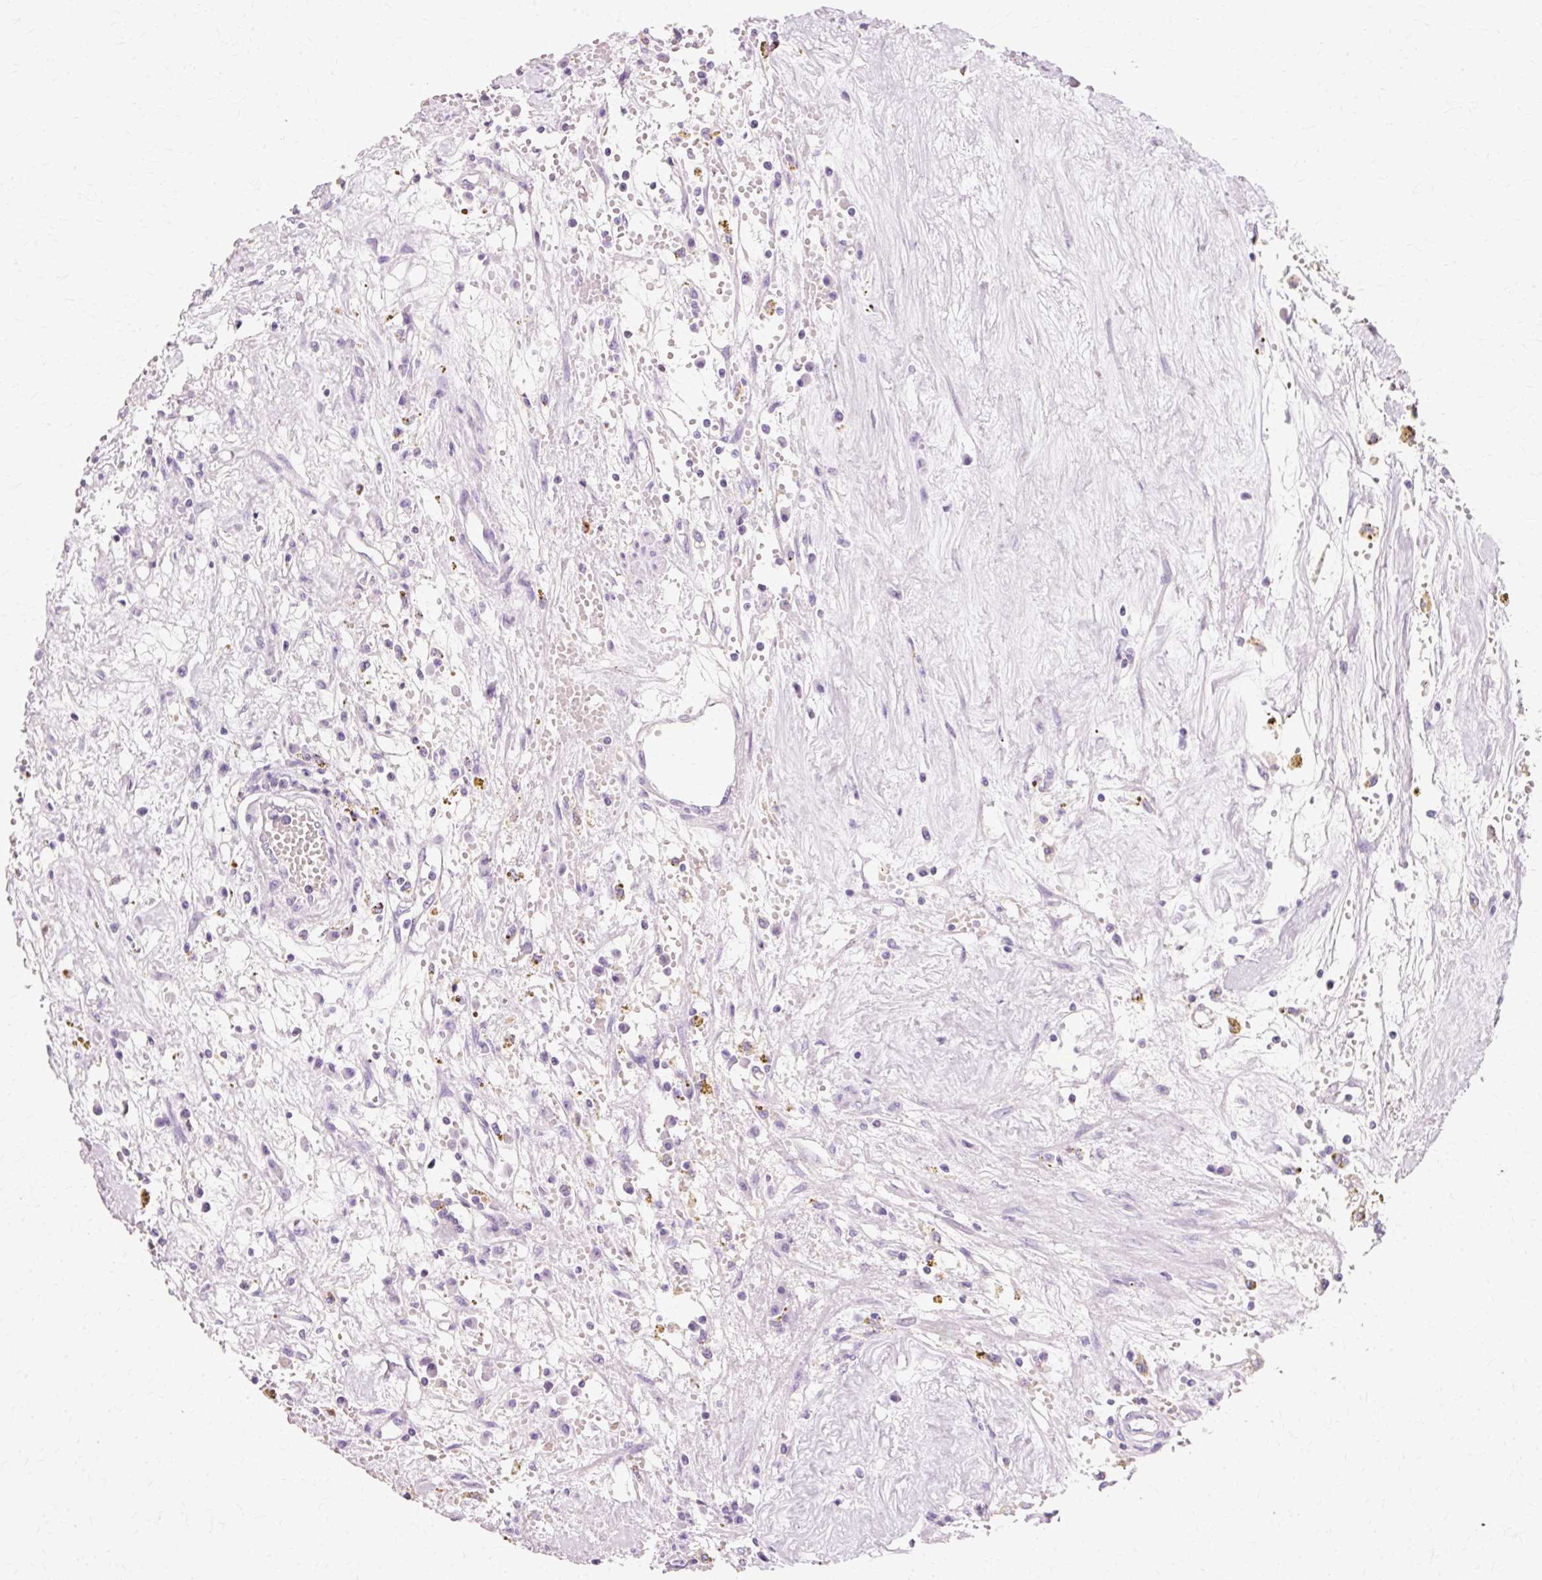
{"staining": {"intensity": "negative", "quantity": "none", "location": "none"}, "tissue": "renal cancer", "cell_type": "Tumor cells", "image_type": "cancer", "snomed": [{"axis": "morphology", "description": "Adenocarcinoma, NOS"}, {"axis": "topography", "description": "Kidney"}], "caption": "Immunohistochemical staining of renal cancer (adenocarcinoma) exhibits no significant positivity in tumor cells.", "gene": "VN1R2", "patient": {"sex": "male", "age": 56}}